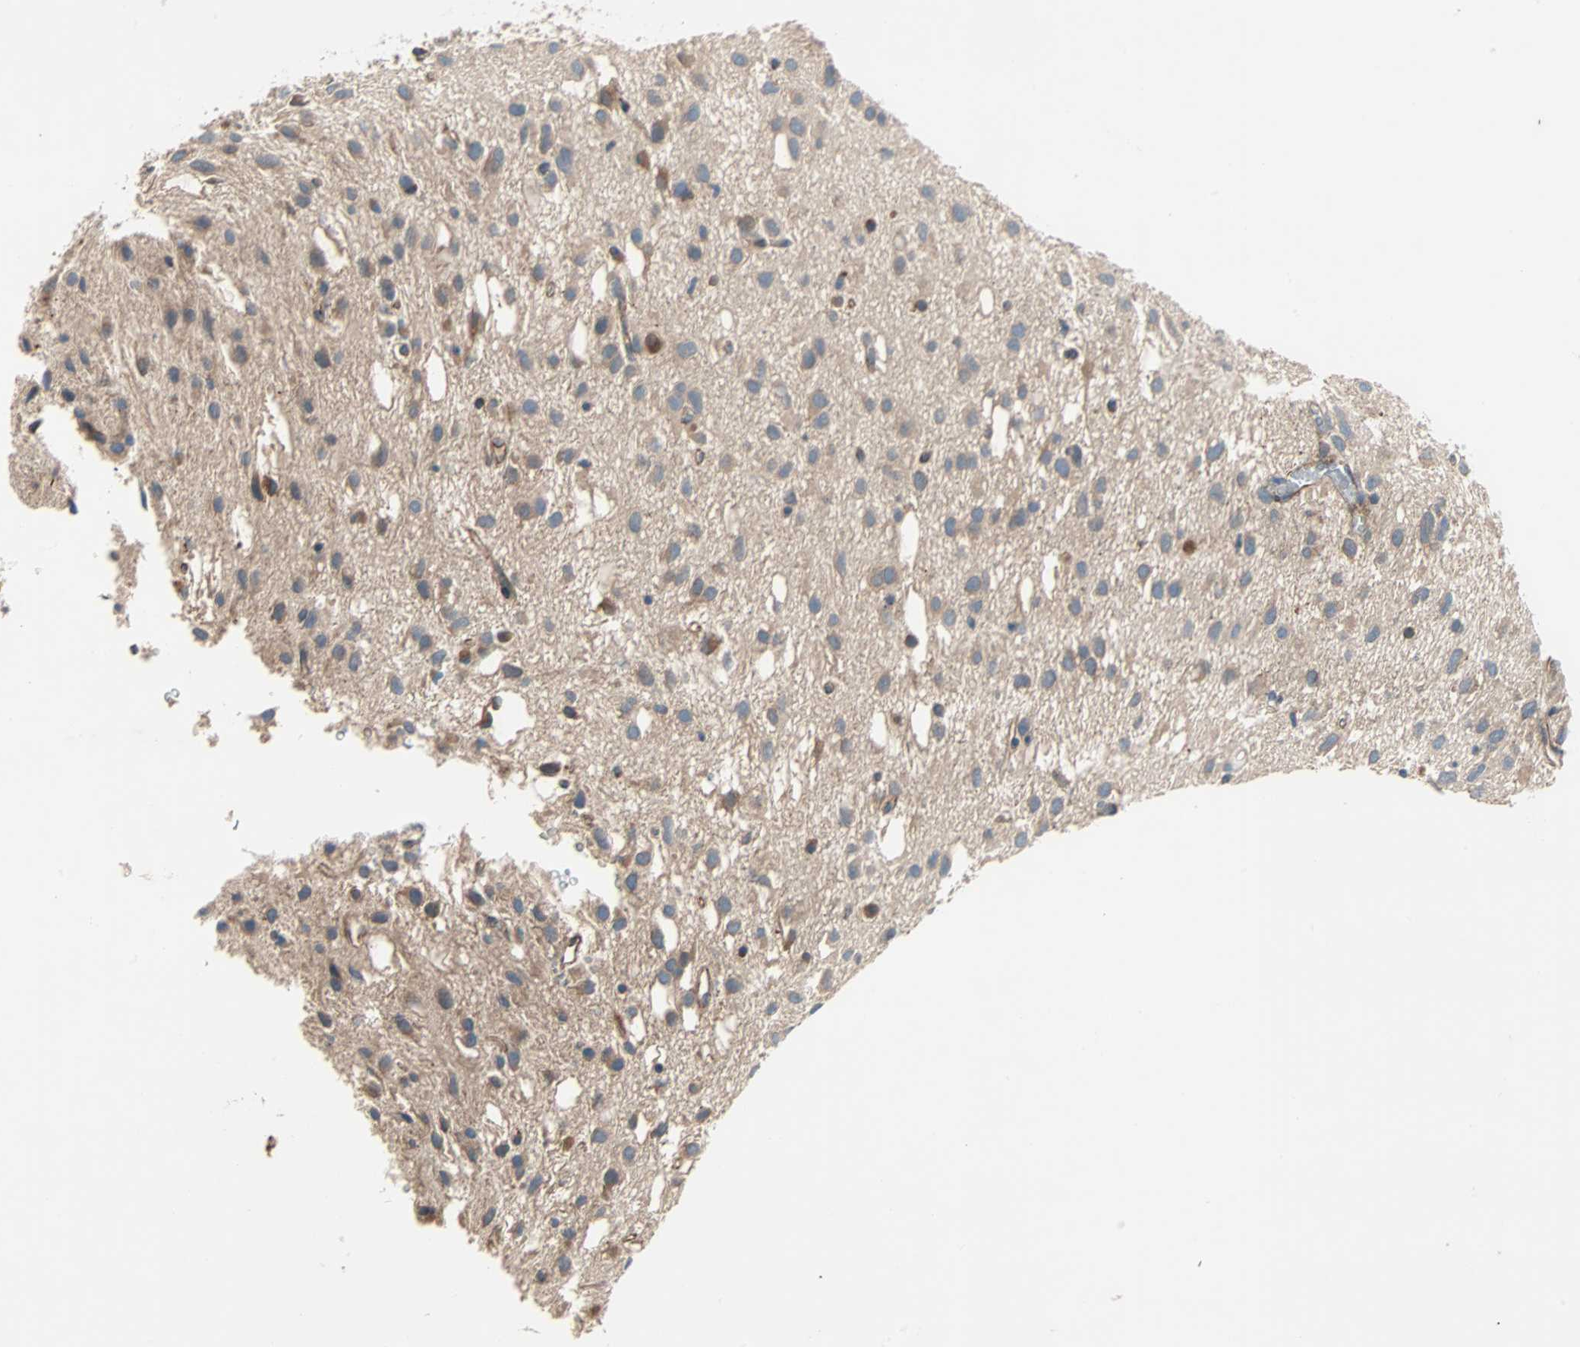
{"staining": {"intensity": "weak", "quantity": ">75%", "location": "cytoplasmic/membranous"}, "tissue": "glioma", "cell_type": "Tumor cells", "image_type": "cancer", "snomed": [{"axis": "morphology", "description": "Glioma, malignant, Low grade"}, {"axis": "topography", "description": "Brain"}], "caption": "Tumor cells display low levels of weak cytoplasmic/membranous staining in approximately >75% of cells in human glioma. (brown staining indicates protein expression, while blue staining denotes nuclei).", "gene": "XYLT1", "patient": {"sex": "male", "age": 77}}